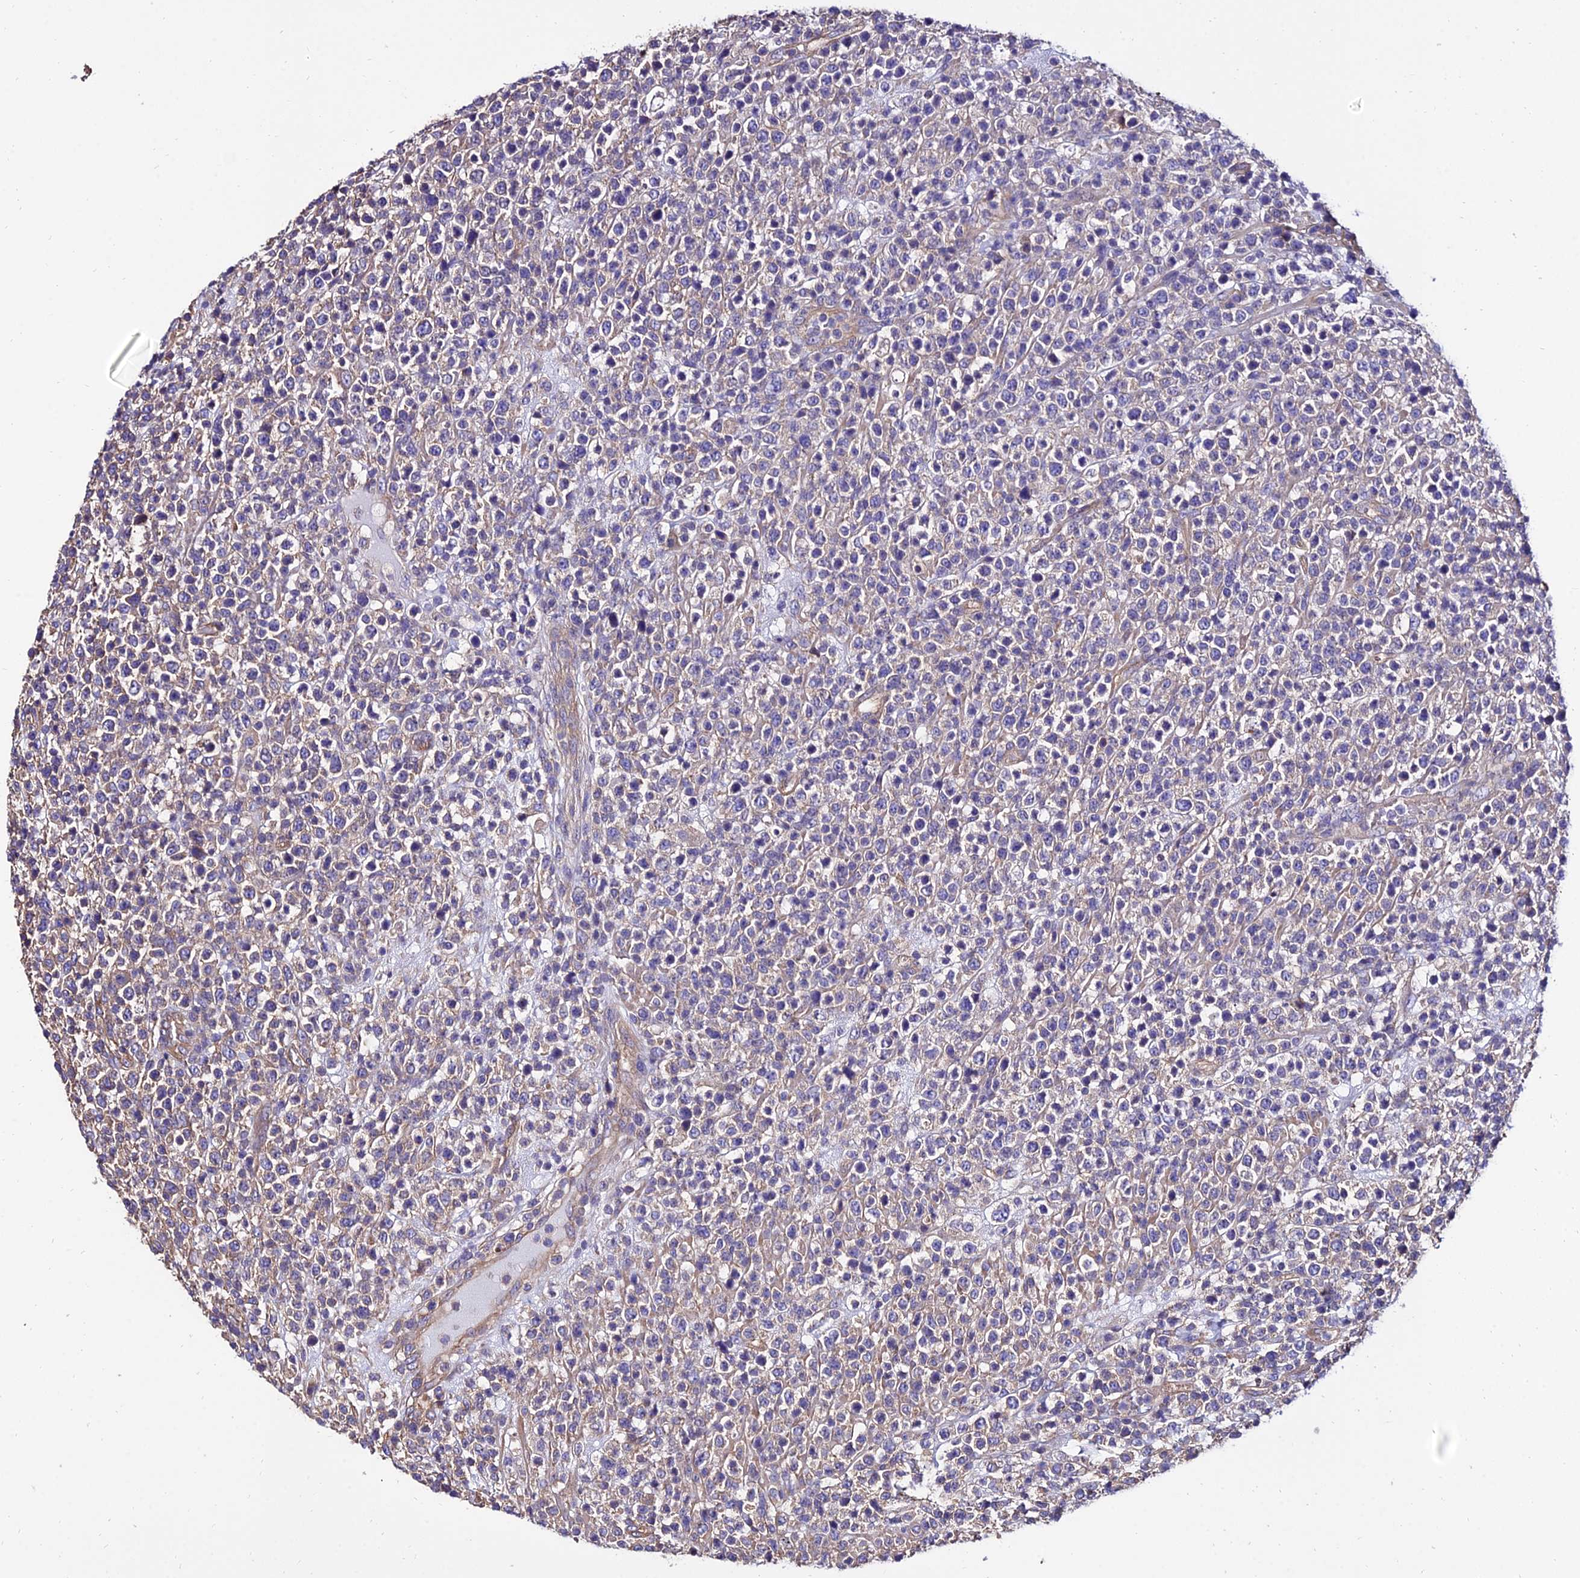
{"staining": {"intensity": "weak", "quantity": "<25%", "location": "cytoplasmic/membranous"}, "tissue": "lymphoma", "cell_type": "Tumor cells", "image_type": "cancer", "snomed": [{"axis": "morphology", "description": "Malignant lymphoma, non-Hodgkin's type, High grade"}, {"axis": "topography", "description": "Colon"}], "caption": "DAB immunohistochemical staining of human high-grade malignant lymphoma, non-Hodgkin's type demonstrates no significant expression in tumor cells.", "gene": "CALM2", "patient": {"sex": "female", "age": 53}}